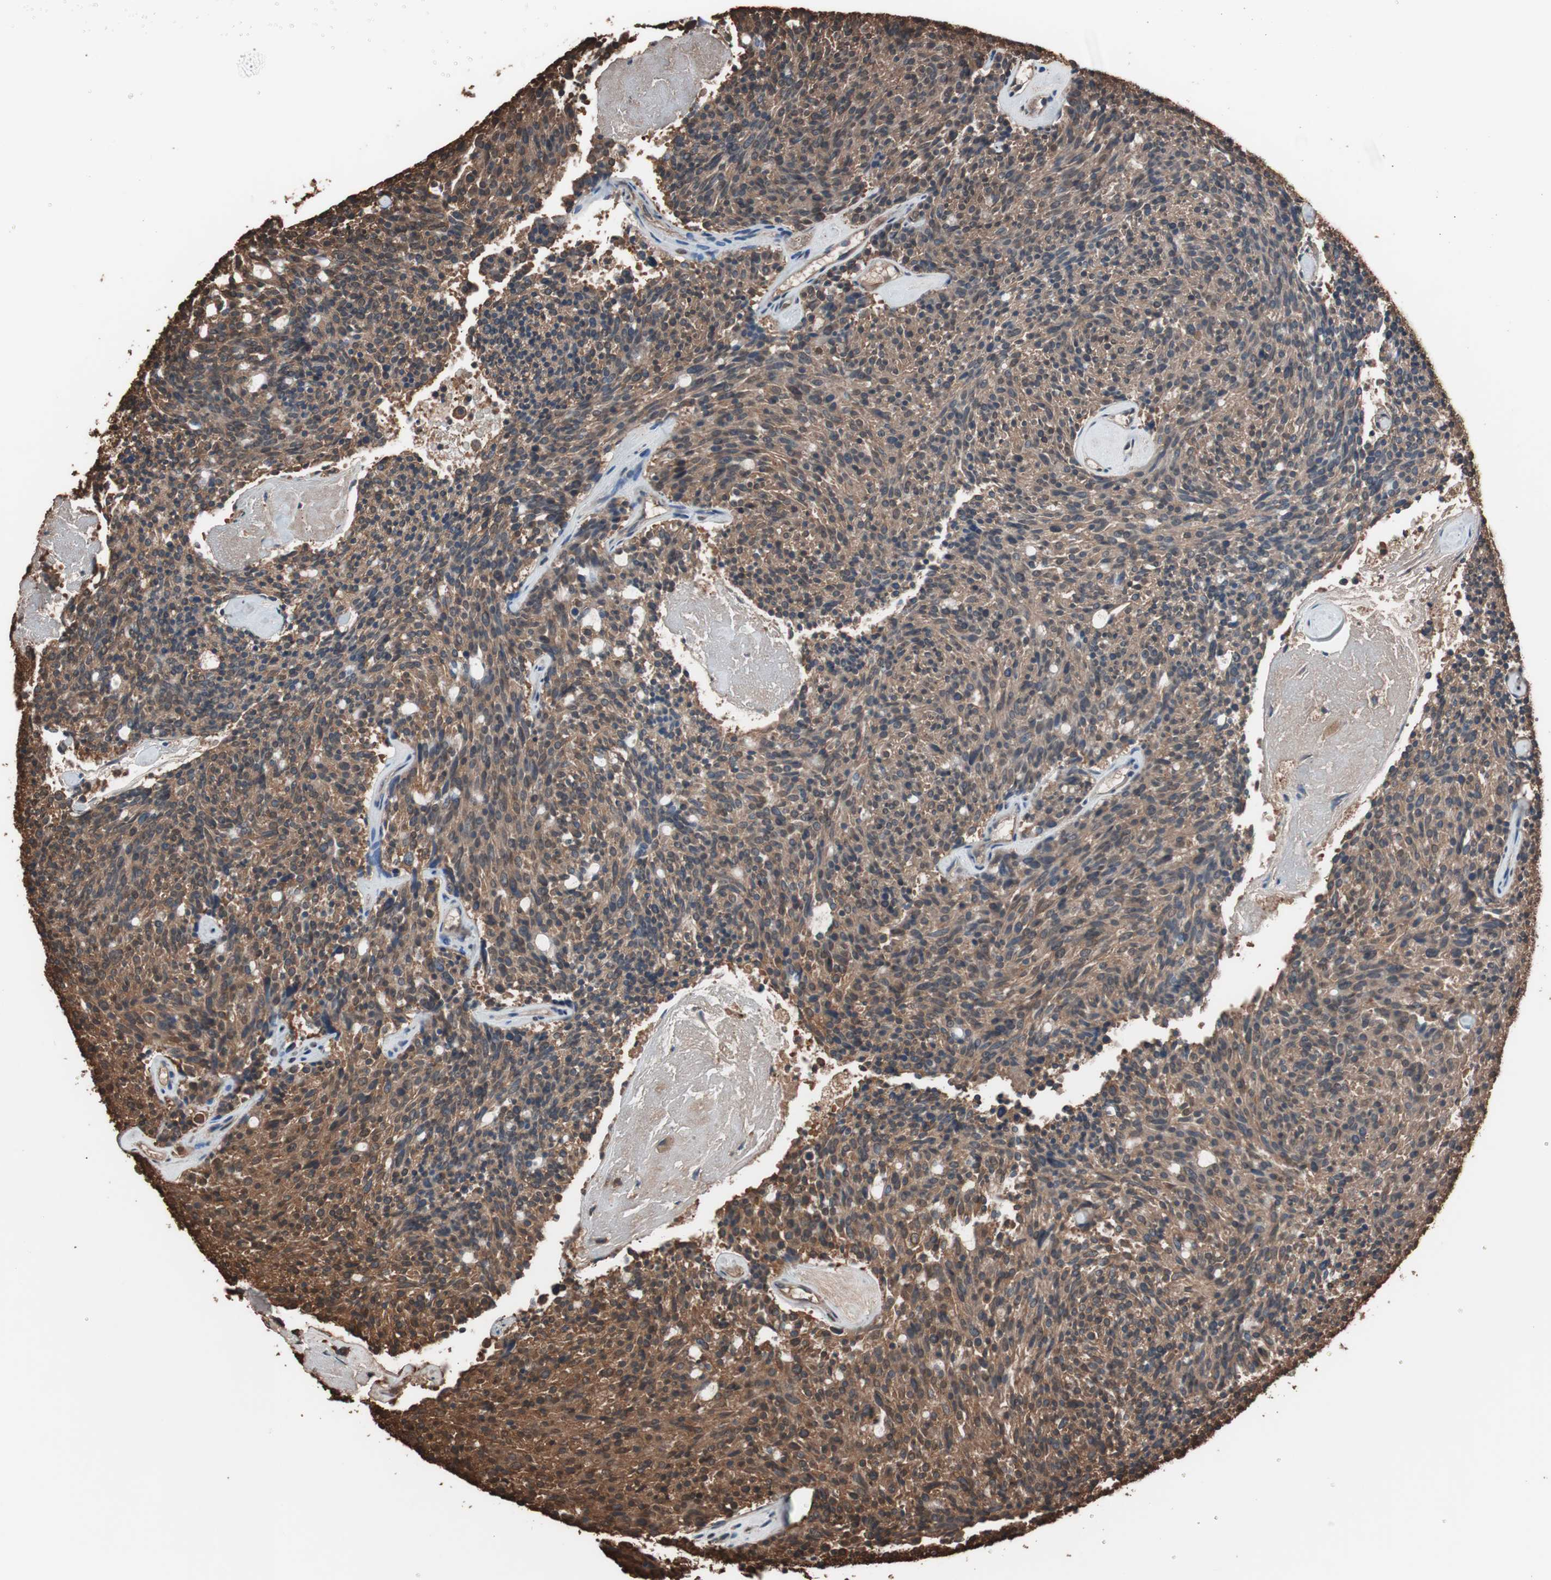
{"staining": {"intensity": "moderate", "quantity": ">75%", "location": "cytoplasmic/membranous"}, "tissue": "carcinoid", "cell_type": "Tumor cells", "image_type": "cancer", "snomed": [{"axis": "morphology", "description": "Carcinoid, malignant, NOS"}, {"axis": "topography", "description": "Pancreas"}], "caption": "An image of human carcinoid stained for a protein shows moderate cytoplasmic/membranous brown staining in tumor cells.", "gene": "CALM2", "patient": {"sex": "female", "age": 54}}